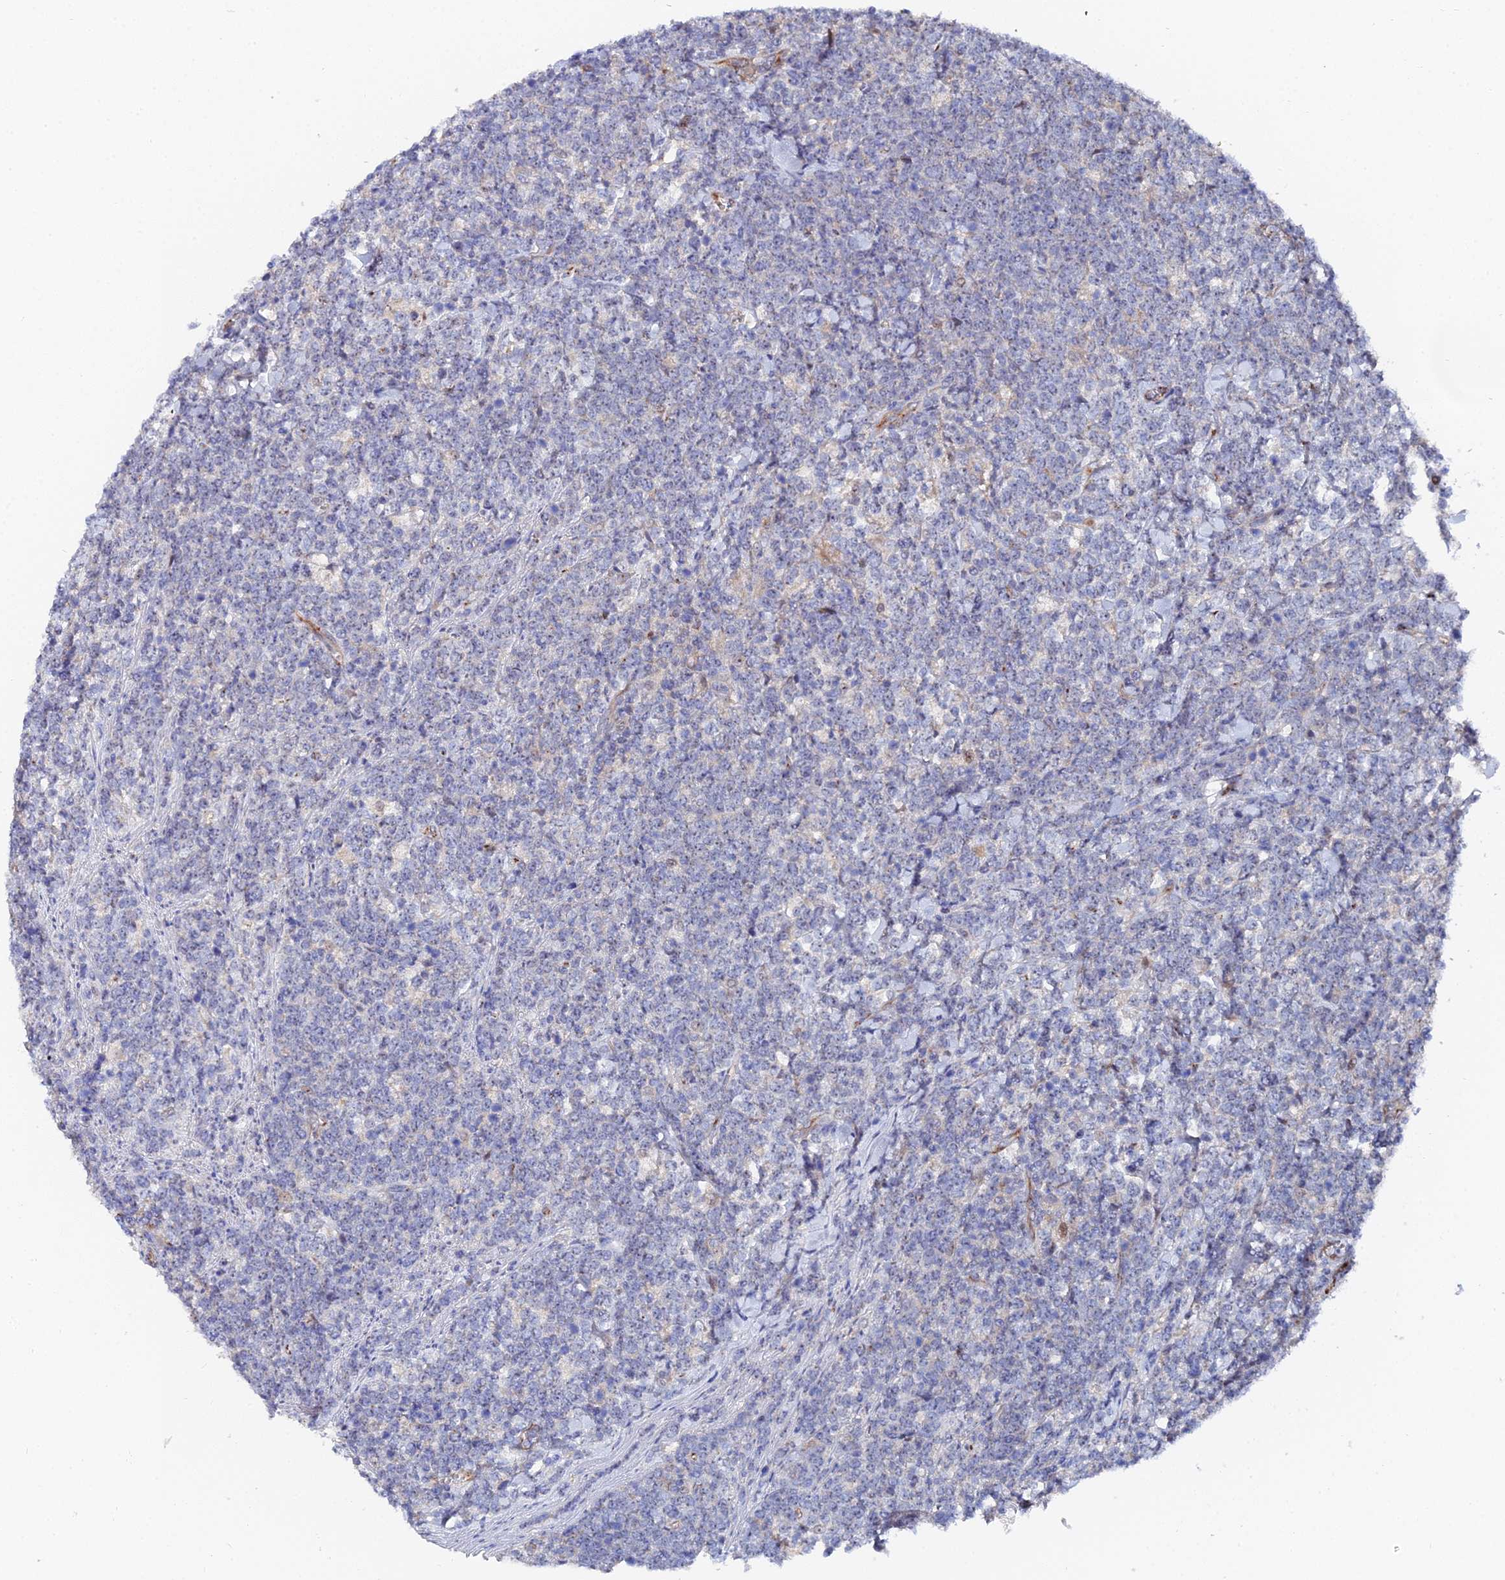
{"staining": {"intensity": "negative", "quantity": "none", "location": "none"}, "tissue": "lymphoma", "cell_type": "Tumor cells", "image_type": "cancer", "snomed": [{"axis": "morphology", "description": "Malignant lymphoma, non-Hodgkin's type, High grade"}, {"axis": "topography", "description": "Small intestine"}], "caption": "High power microscopy photomicrograph of an IHC photomicrograph of malignant lymphoma, non-Hodgkin's type (high-grade), revealing no significant expression in tumor cells. (DAB IHC with hematoxylin counter stain).", "gene": "BORCS8", "patient": {"sex": "male", "age": 8}}